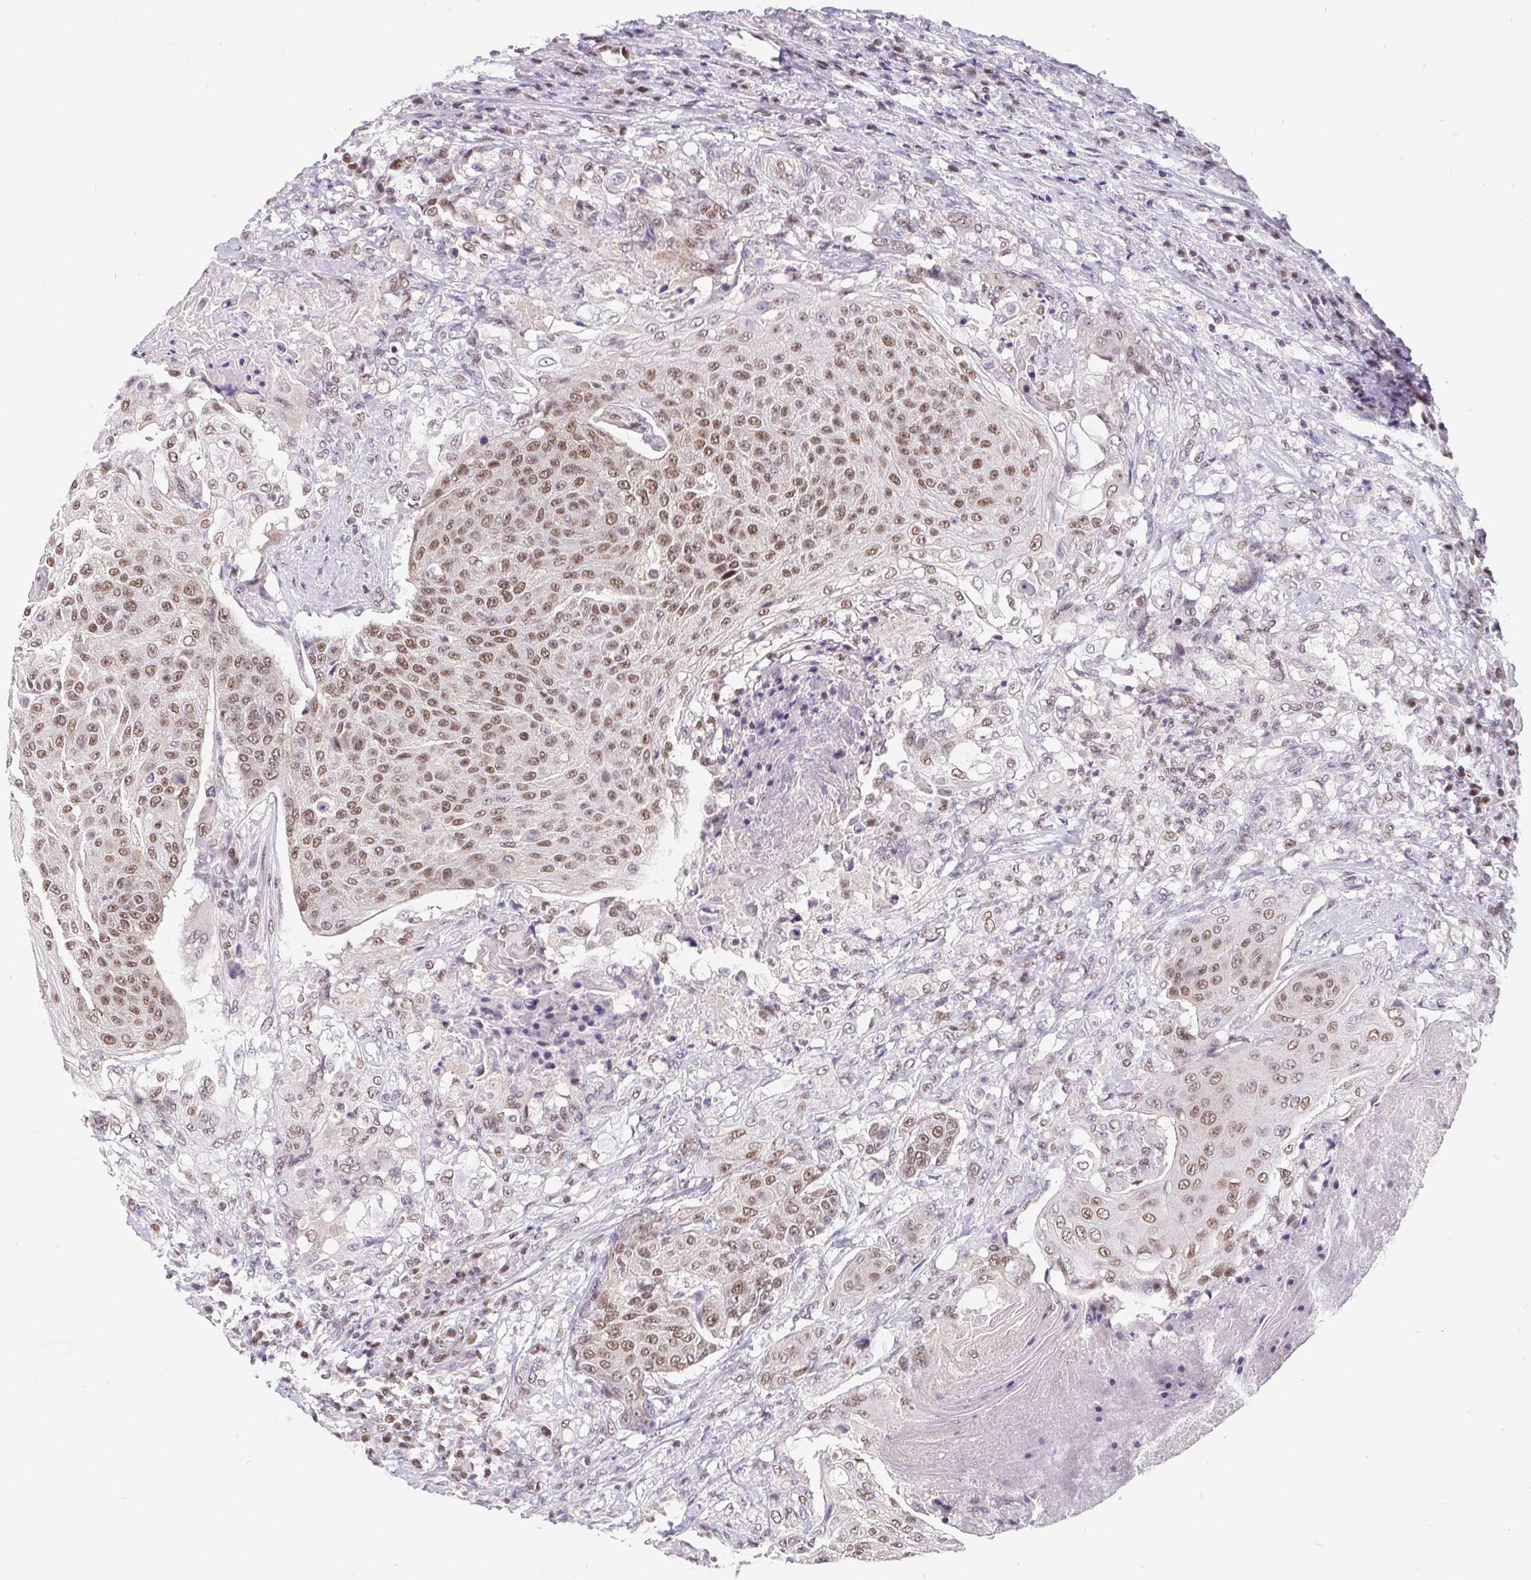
{"staining": {"intensity": "moderate", "quantity": ">75%", "location": "nuclear"}, "tissue": "urothelial cancer", "cell_type": "Tumor cells", "image_type": "cancer", "snomed": [{"axis": "morphology", "description": "Urothelial carcinoma, High grade"}, {"axis": "topography", "description": "Urinary bladder"}], "caption": "The immunohistochemical stain shows moderate nuclear positivity in tumor cells of urothelial carcinoma (high-grade) tissue.", "gene": "POU2F1", "patient": {"sex": "female", "age": 63}}